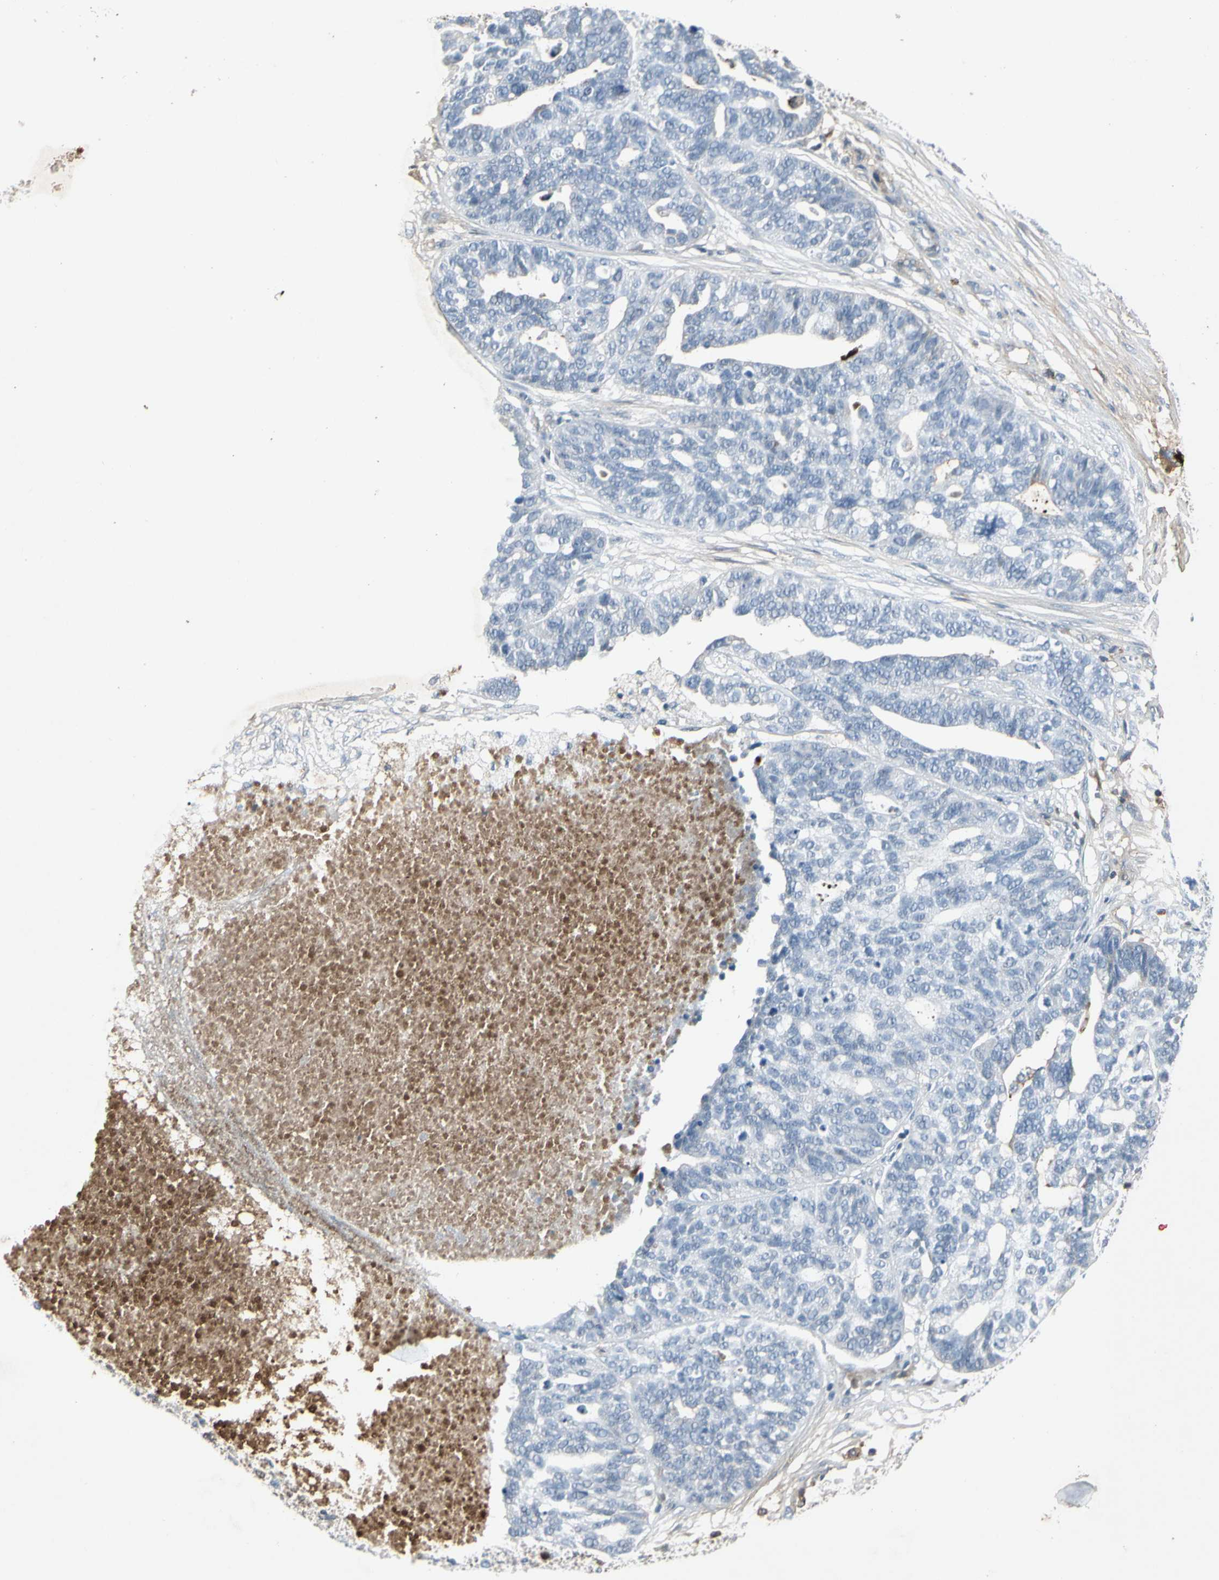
{"staining": {"intensity": "negative", "quantity": "none", "location": "none"}, "tissue": "ovarian cancer", "cell_type": "Tumor cells", "image_type": "cancer", "snomed": [{"axis": "morphology", "description": "Cystadenocarcinoma, serous, NOS"}, {"axis": "topography", "description": "Ovary"}], "caption": "There is no significant expression in tumor cells of serous cystadenocarcinoma (ovarian). (DAB immunohistochemistry (IHC), high magnification).", "gene": "IGHM", "patient": {"sex": "female", "age": 59}}